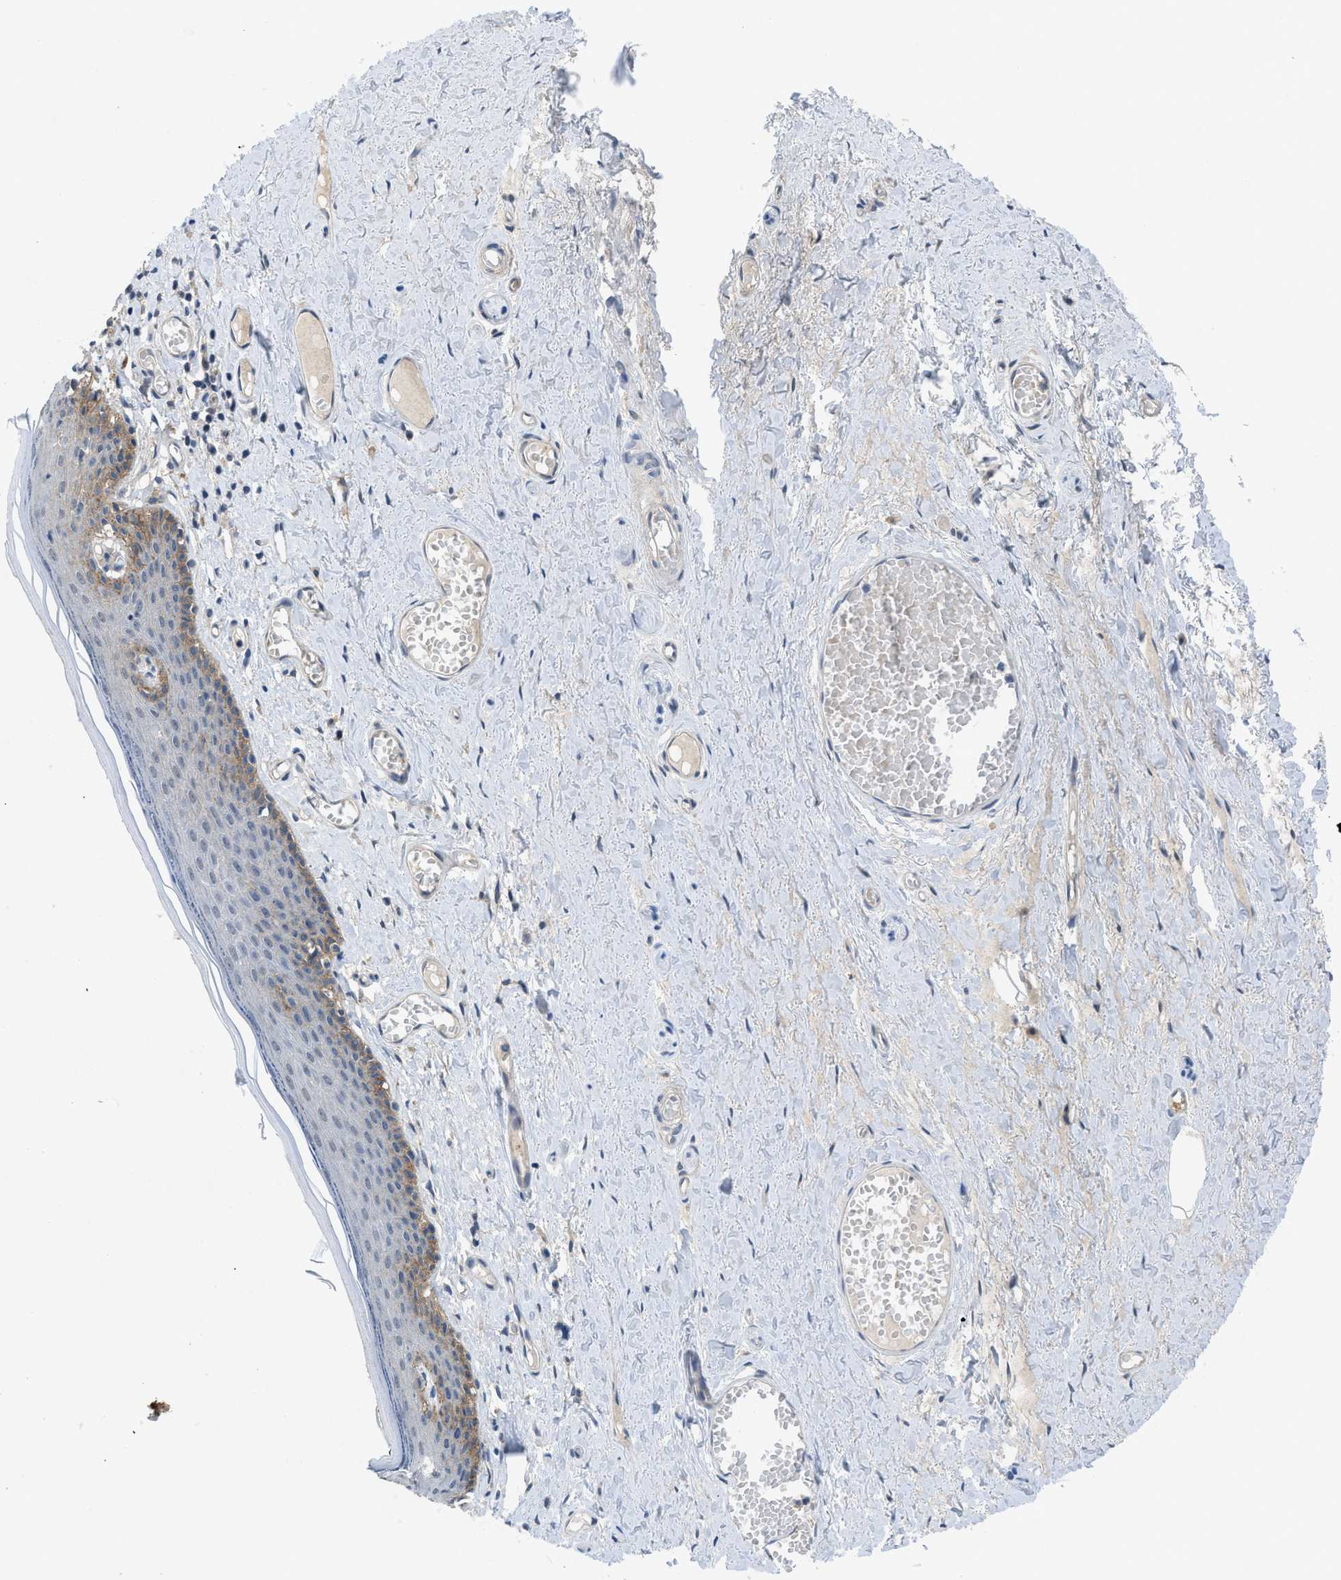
{"staining": {"intensity": "moderate", "quantity": "25%-75%", "location": "cytoplasmic/membranous"}, "tissue": "skin", "cell_type": "Epidermal cells", "image_type": "normal", "snomed": [{"axis": "morphology", "description": "Normal tissue, NOS"}, {"axis": "topography", "description": "Adipose tissue"}, {"axis": "topography", "description": "Vascular tissue"}, {"axis": "topography", "description": "Anal"}, {"axis": "topography", "description": "Peripheral nerve tissue"}], "caption": "Approximately 25%-75% of epidermal cells in unremarkable human skin show moderate cytoplasmic/membranous protein positivity as visualized by brown immunohistochemical staining.", "gene": "PANX1", "patient": {"sex": "female", "age": 54}}